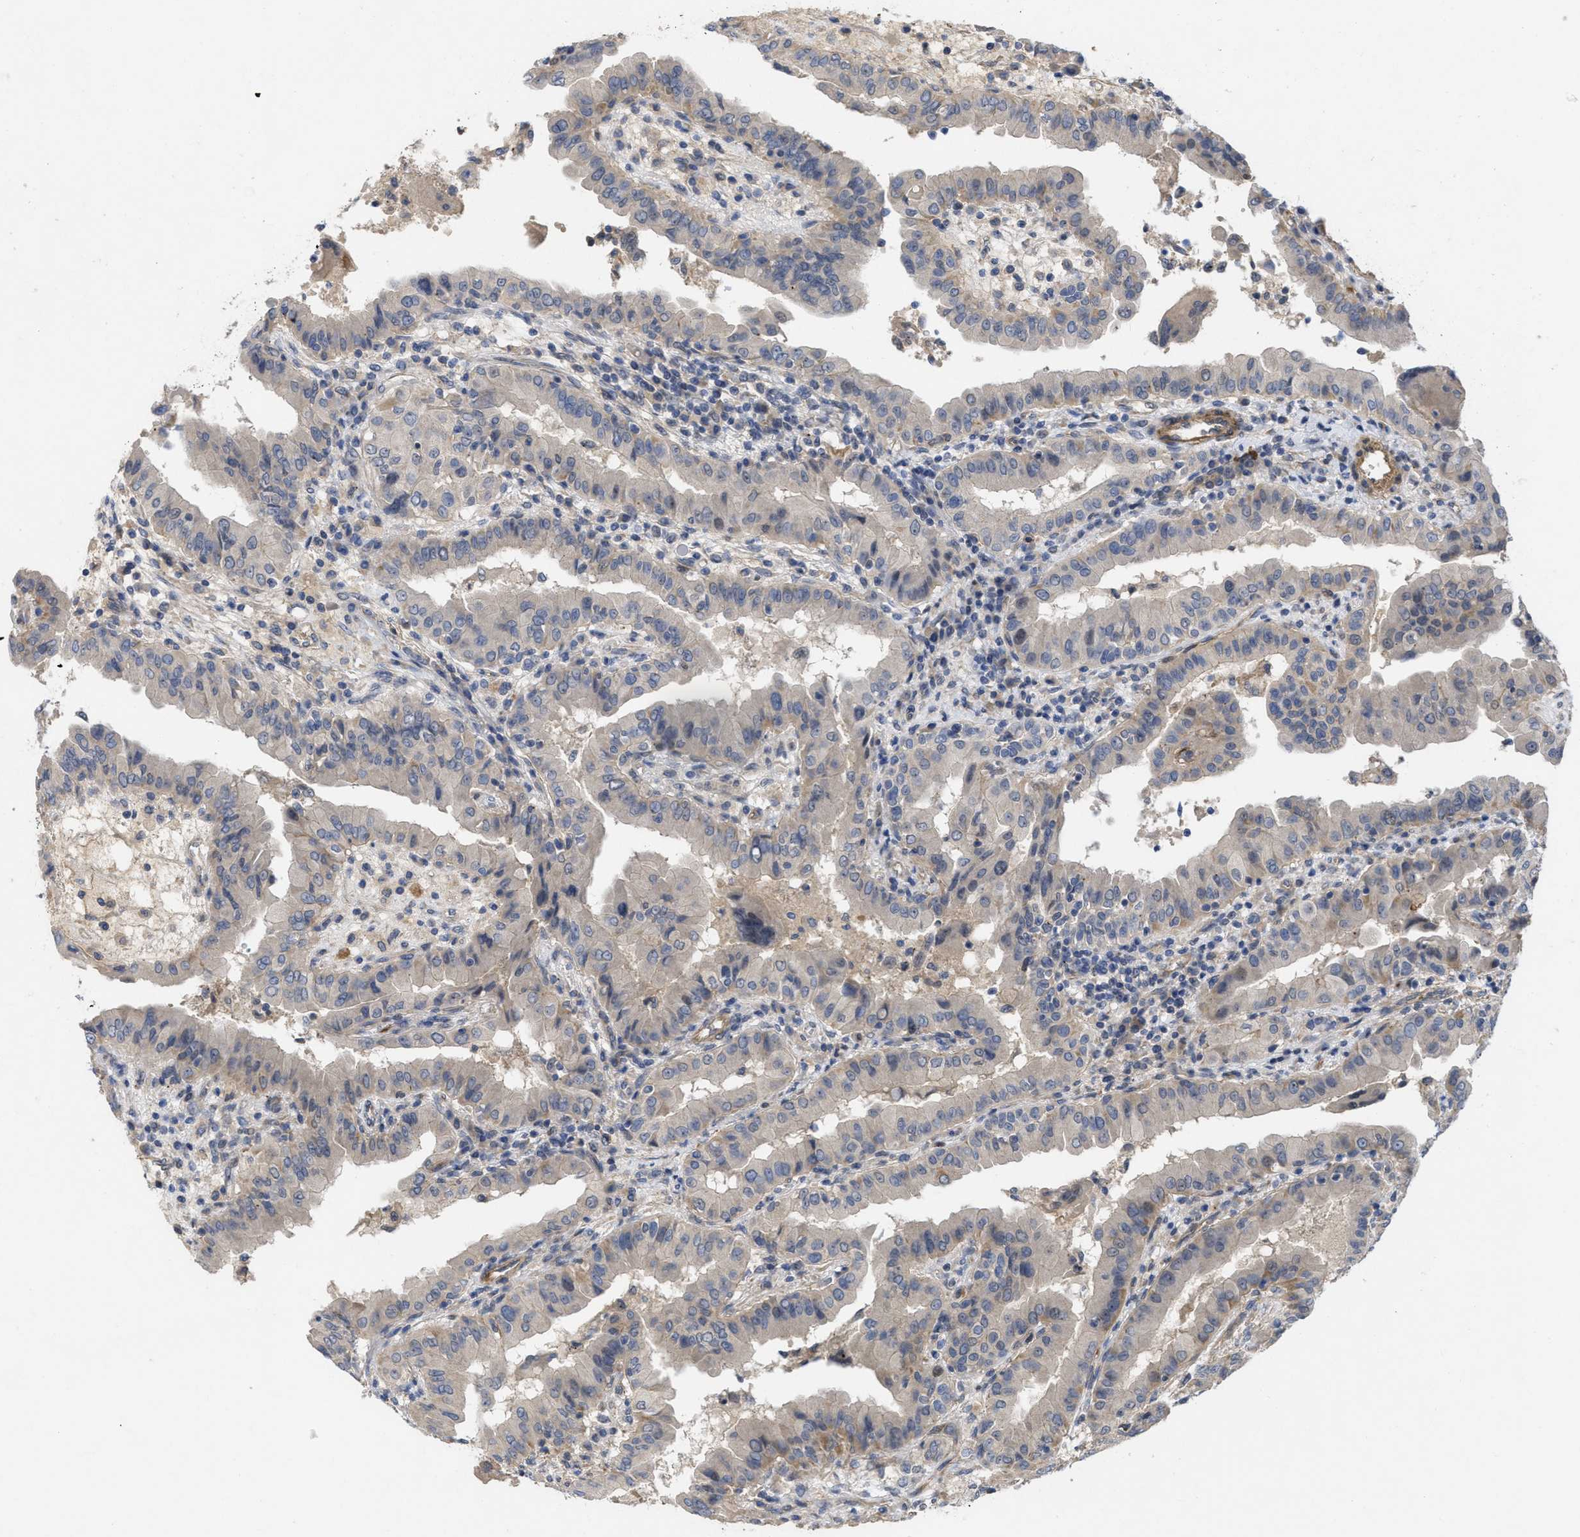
{"staining": {"intensity": "negative", "quantity": "none", "location": "none"}, "tissue": "thyroid cancer", "cell_type": "Tumor cells", "image_type": "cancer", "snomed": [{"axis": "morphology", "description": "Papillary adenocarcinoma, NOS"}, {"axis": "topography", "description": "Thyroid gland"}], "caption": "Thyroid cancer was stained to show a protein in brown. There is no significant expression in tumor cells.", "gene": "ARHGEF26", "patient": {"sex": "male", "age": 33}}